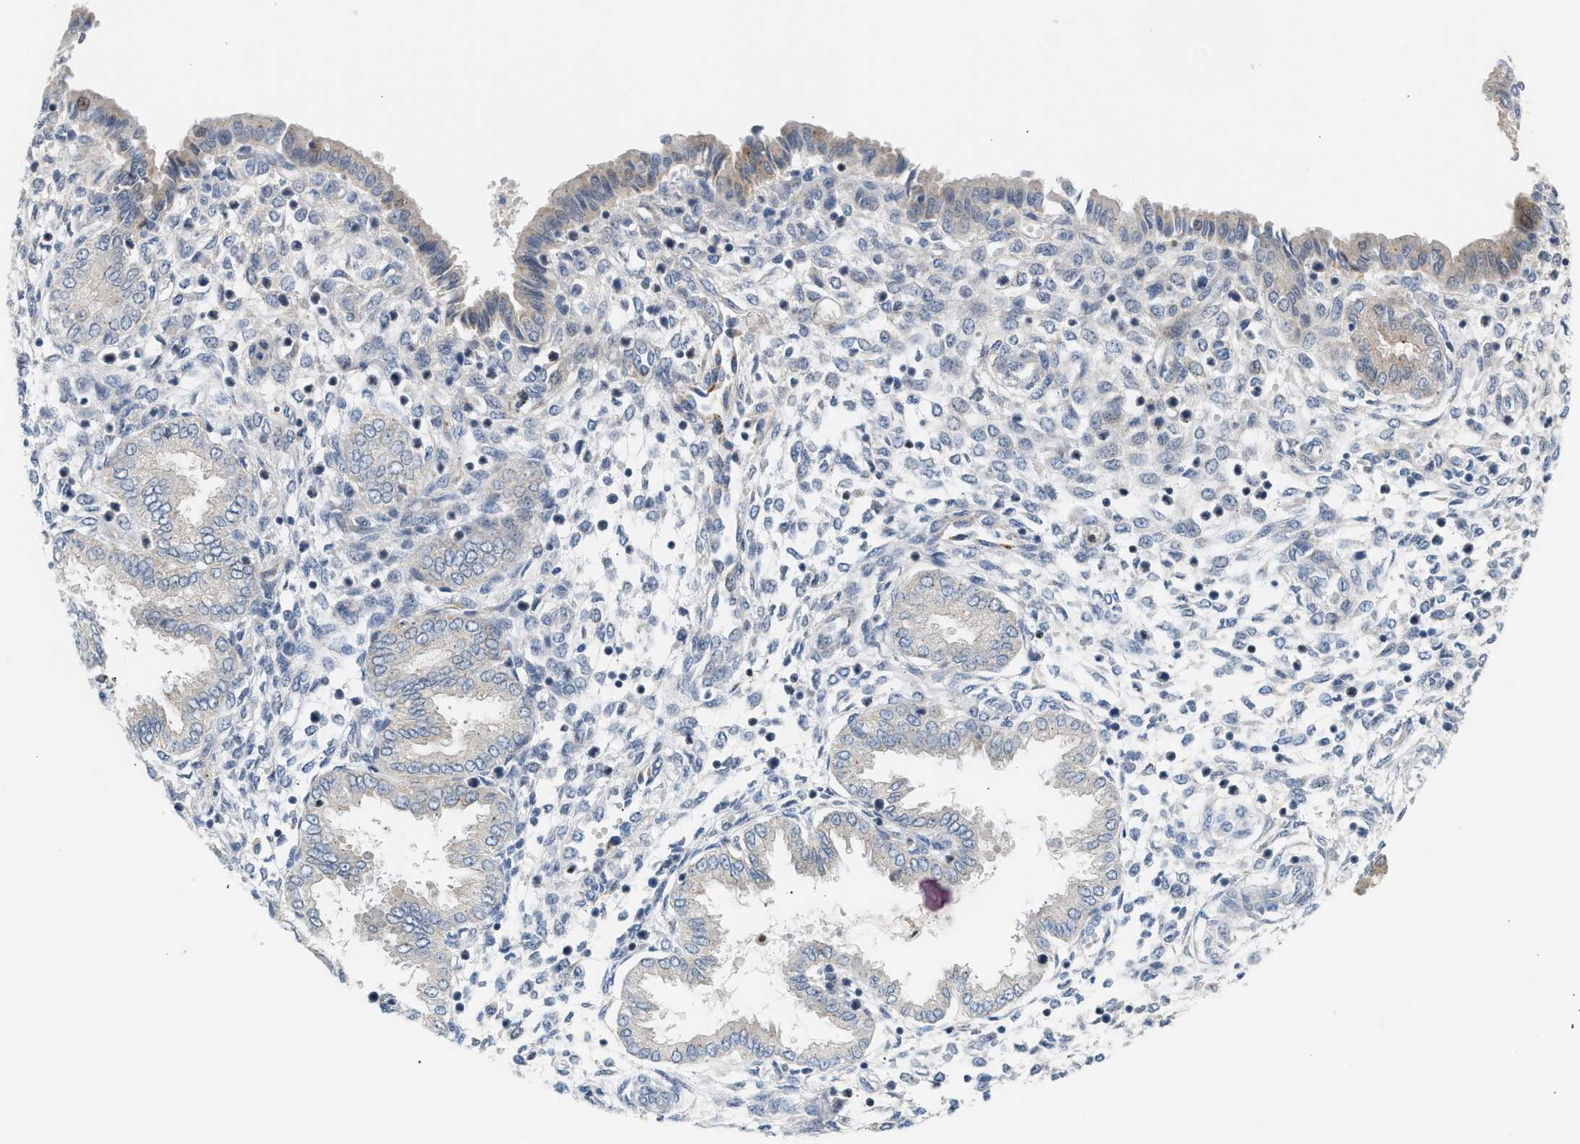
{"staining": {"intensity": "moderate", "quantity": "<25%", "location": "nuclear"}, "tissue": "endometrium", "cell_type": "Cells in endometrial stroma", "image_type": "normal", "snomed": [{"axis": "morphology", "description": "Normal tissue, NOS"}, {"axis": "topography", "description": "Endometrium"}], "caption": "IHC of normal endometrium exhibits low levels of moderate nuclear expression in approximately <25% of cells in endometrial stroma. (Stains: DAB in brown, nuclei in blue, Microscopy: brightfield microscopy at high magnification).", "gene": "NPS", "patient": {"sex": "female", "age": 33}}